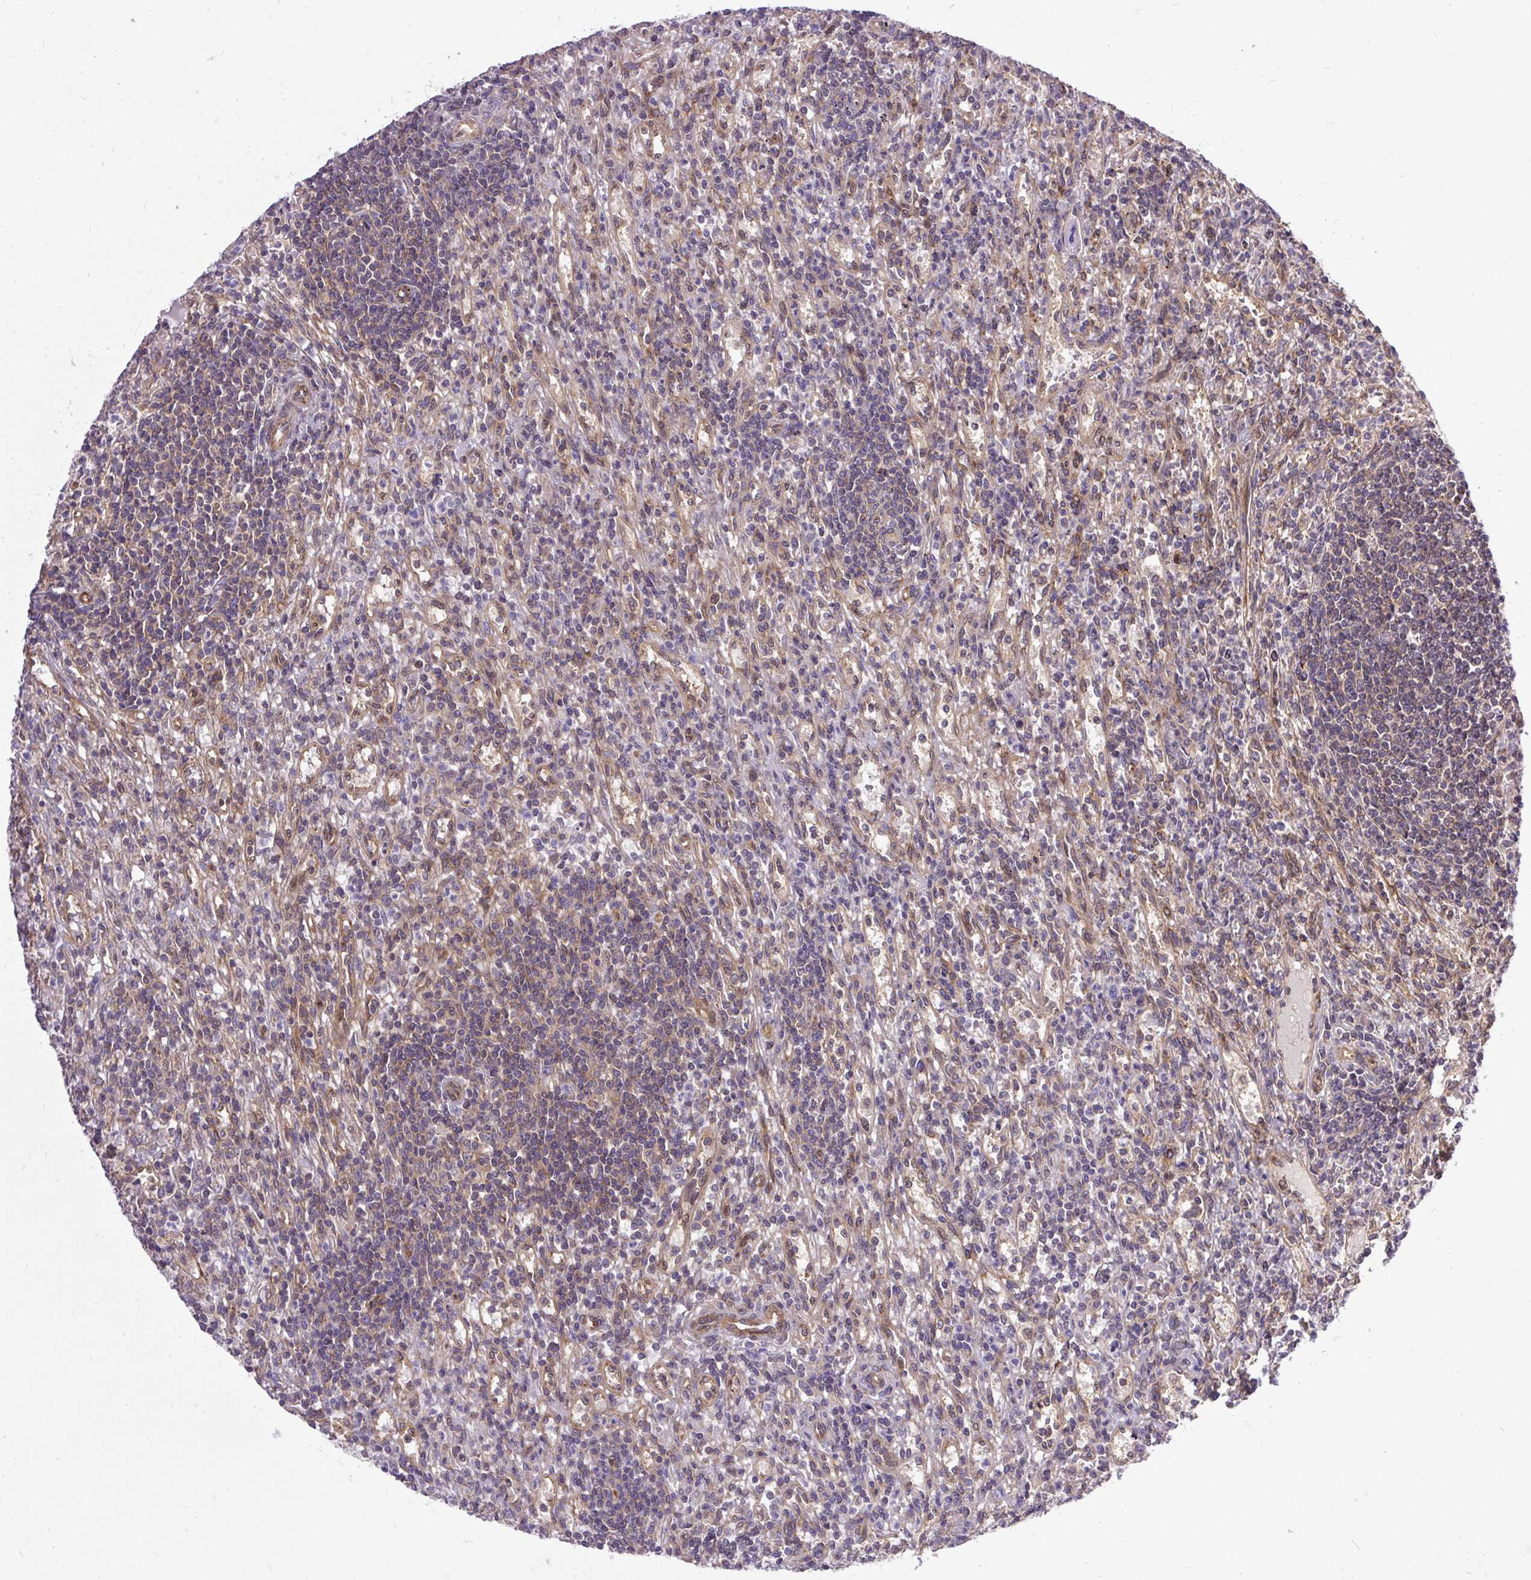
{"staining": {"intensity": "negative", "quantity": "none", "location": "none"}, "tissue": "lymphoma", "cell_type": "Tumor cells", "image_type": "cancer", "snomed": [{"axis": "morphology", "description": "Malignant lymphoma, non-Hodgkin's type, Low grade"}, {"axis": "topography", "description": "Spleen"}], "caption": "IHC image of lymphoma stained for a protein (brown), which demonstrates no expression in tumor cells.", "gene": "TRIM17", "patient": {"sex": "male", "age": 76}}